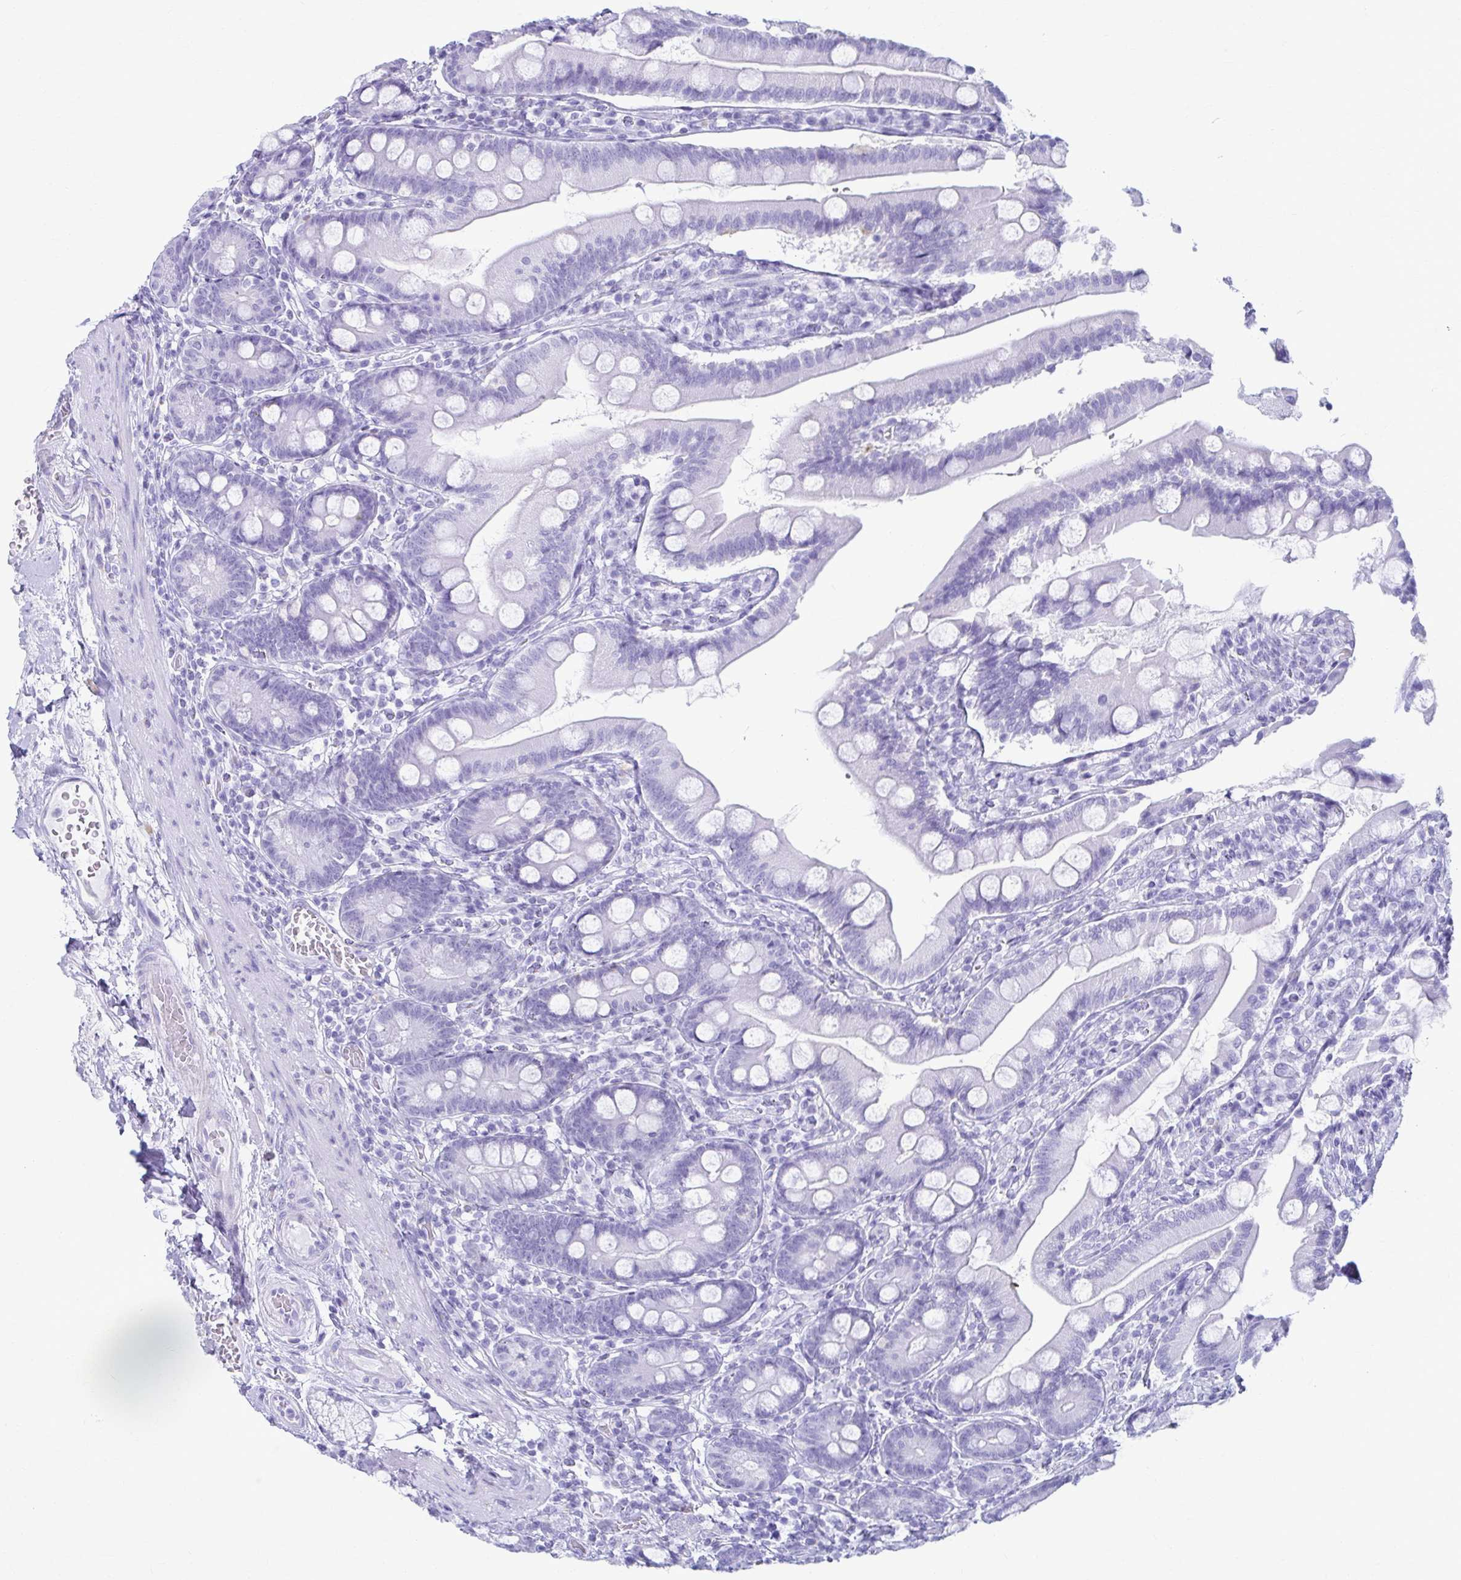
{"staining": {"intensity": "negative", "quantity": "none", "location": "none"}, "tissue": "duodenum", "cell_type": "Glandular cells", "image_type": "normal", "snomed": [{"axis": "morphology", "description": "Normal tissue, NOS"}, {"axis": "topography", "description": "Duodenum"}], "caption": "Glandular cells show no significant protein positivity in normal duodenum.", "gene": "ATP4B", "patient": {"sex": "female", "age": 67}}